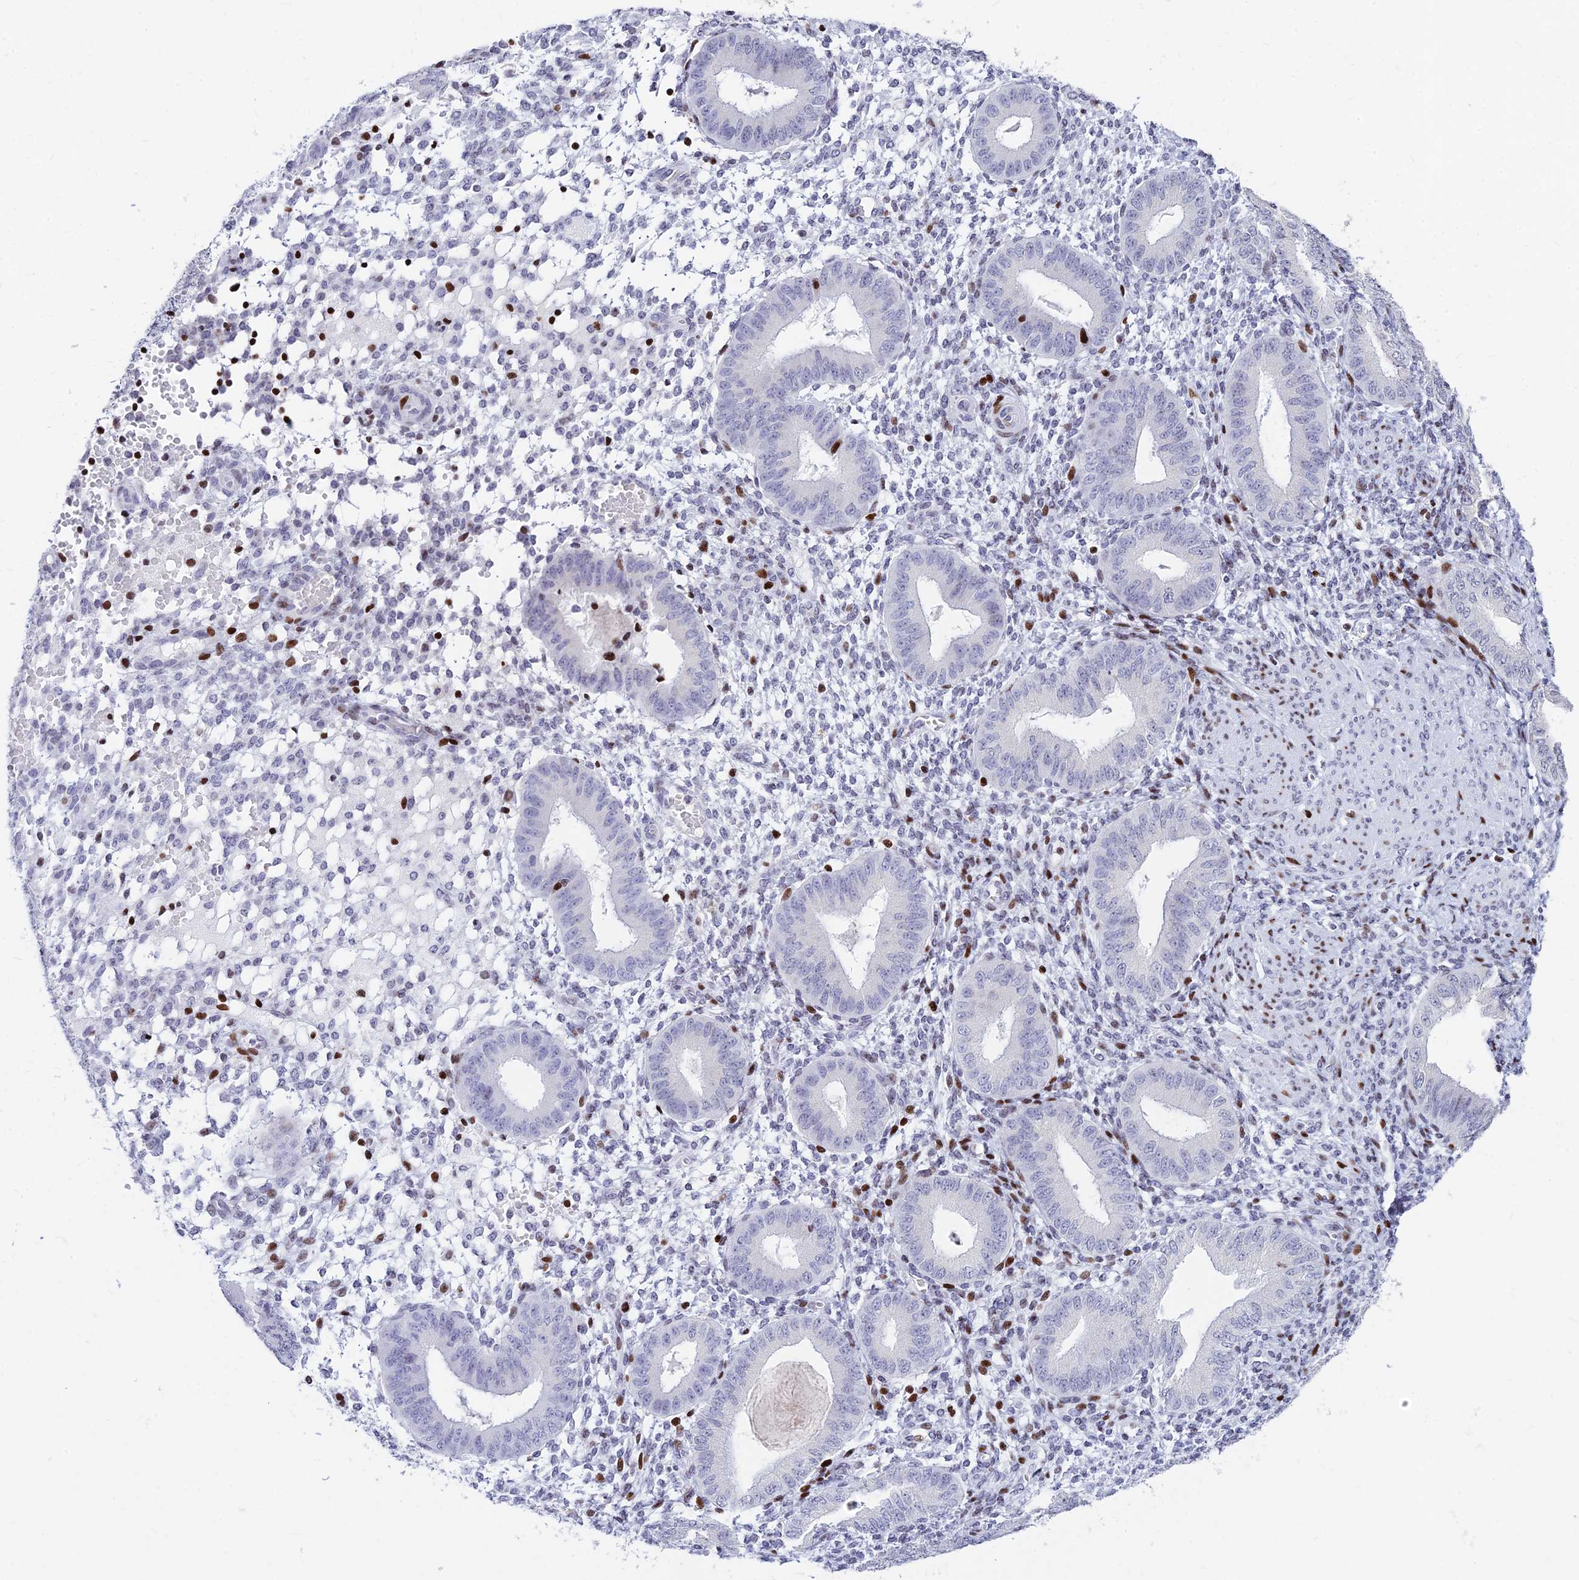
{"staining": {"intensity": "strong", "quantity": "<25%", "location": "nuclear"}, "tissue": "endometrium", "cell_type": "Cells in endometrial stroma", "image_type": "normal", "snomed": [{"axis": "morphology", "description": "Normal tissue, NOS"}, {"axis": "topography", "description": "Endometrium"}], "caption": "The immunohistochemical stain highlights strong nuclear positivity in cells in endometrial stroma of unremarkable endometrium.", "gene": "PRPS1", "patient": {"sex": "female", "age": 49}}